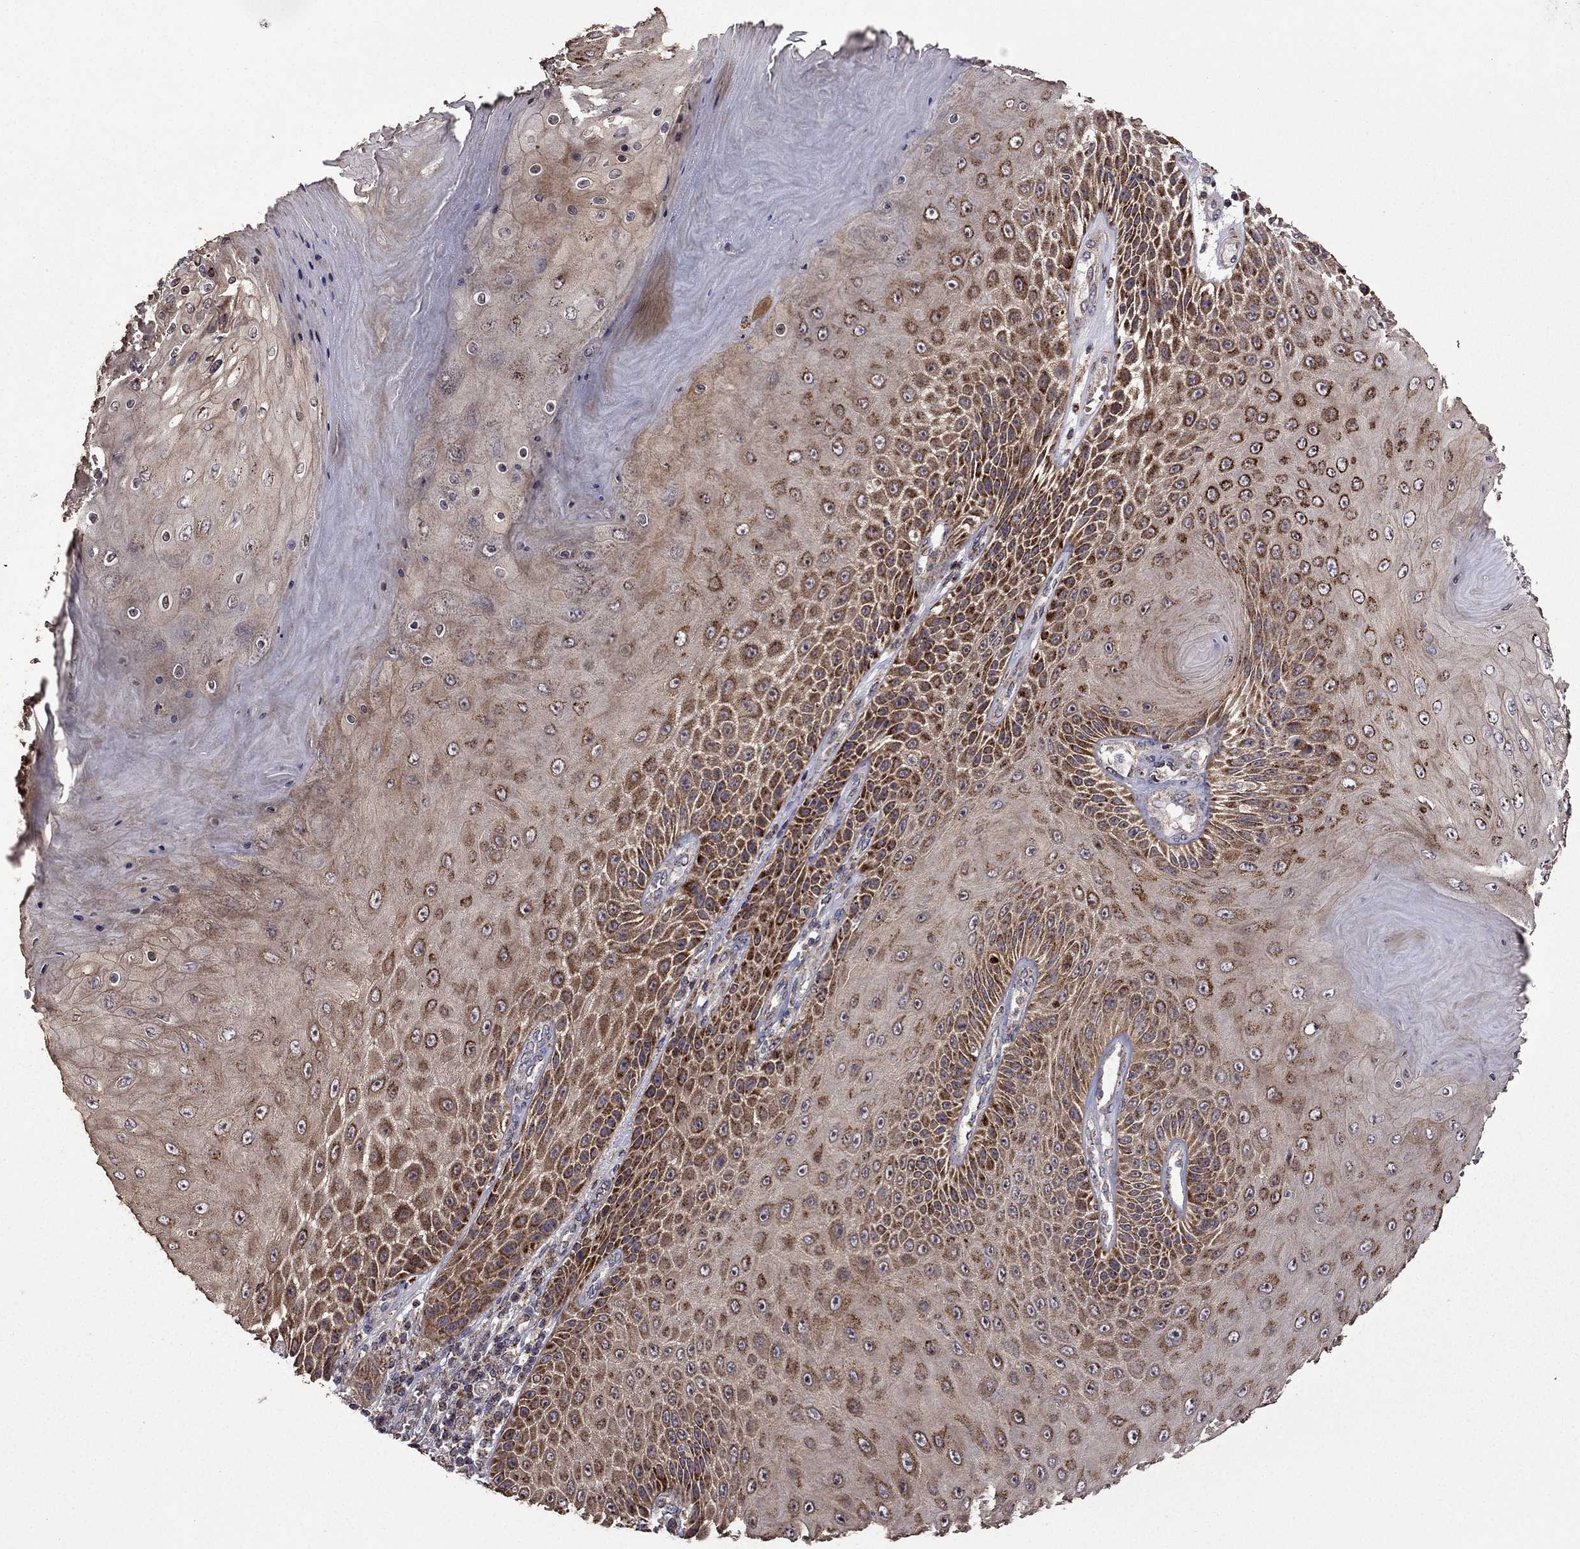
{"staining": {"intensity": "moderate", "quantity": "25%-75%", "location": "cytoplasmic/membranous"}, "tissue": "skin cancer", "cell_type": "Tumor cells", "image_type": "cancer", "snomed": [{"axis": "morphology", "description": "Squamous cell carcinoma, NOS"}, {"axis": "topography", "description": "Skin"}], "caption": "Immunohistochemistry photomicrograph of neoplastic tissue: human skin cancer stained using immunohistochemistry (IHC) shows medium levels of moderate protein expression localized specifically in the cytoplasmic/membranous of tumor cells, appearing as a cytoplasmic/membranous brown color.", "gene": "TAB2", "patient": {"sex": "male", "age": 62}}